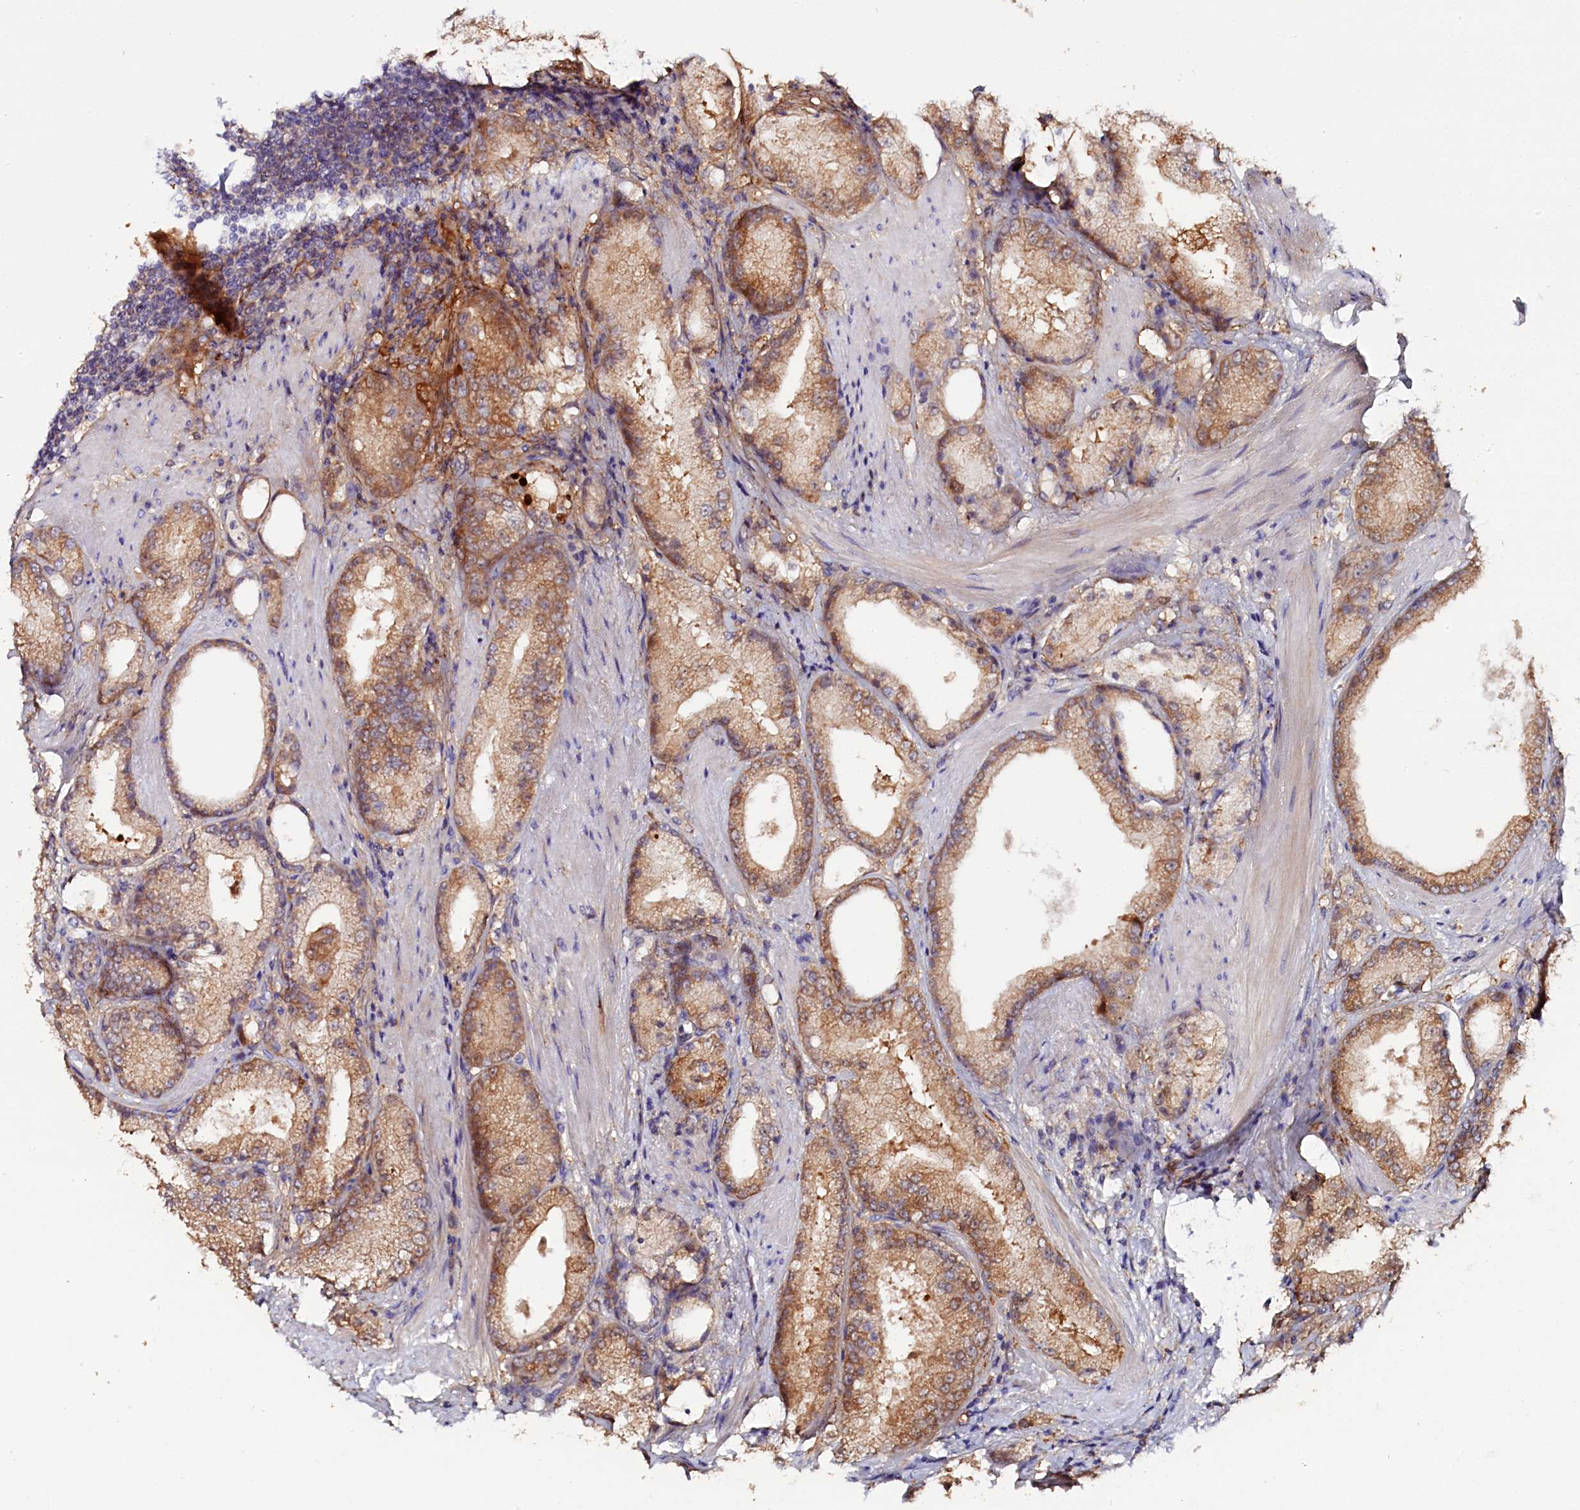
{"staining": {"intensity": "moderate", "quantity": ">75%", "location": "cytoplasmic/membranous"}, "tissue": "prostate cancer", "cell_type": "Tumor cells", "image_type": "cancer", "snomed": [{"axis": "morphology", "description": "Adenocarcinoma, Low grade"}, {"axis": "topography", "description": "Prostate"}], "caption": "Immunohistochemical staining of prostate low-grade adenocarcinoma displays medium levels of moderate cytoplasmic/membranous protein expression in about >75% of tumor cells. The staining was performed using DAB, with brown indicating positive protein expression. Nuclei are stained blue with hematoxylin.", "gene": "KATNB1", "patient": {"sex": "male", "age": 67}}